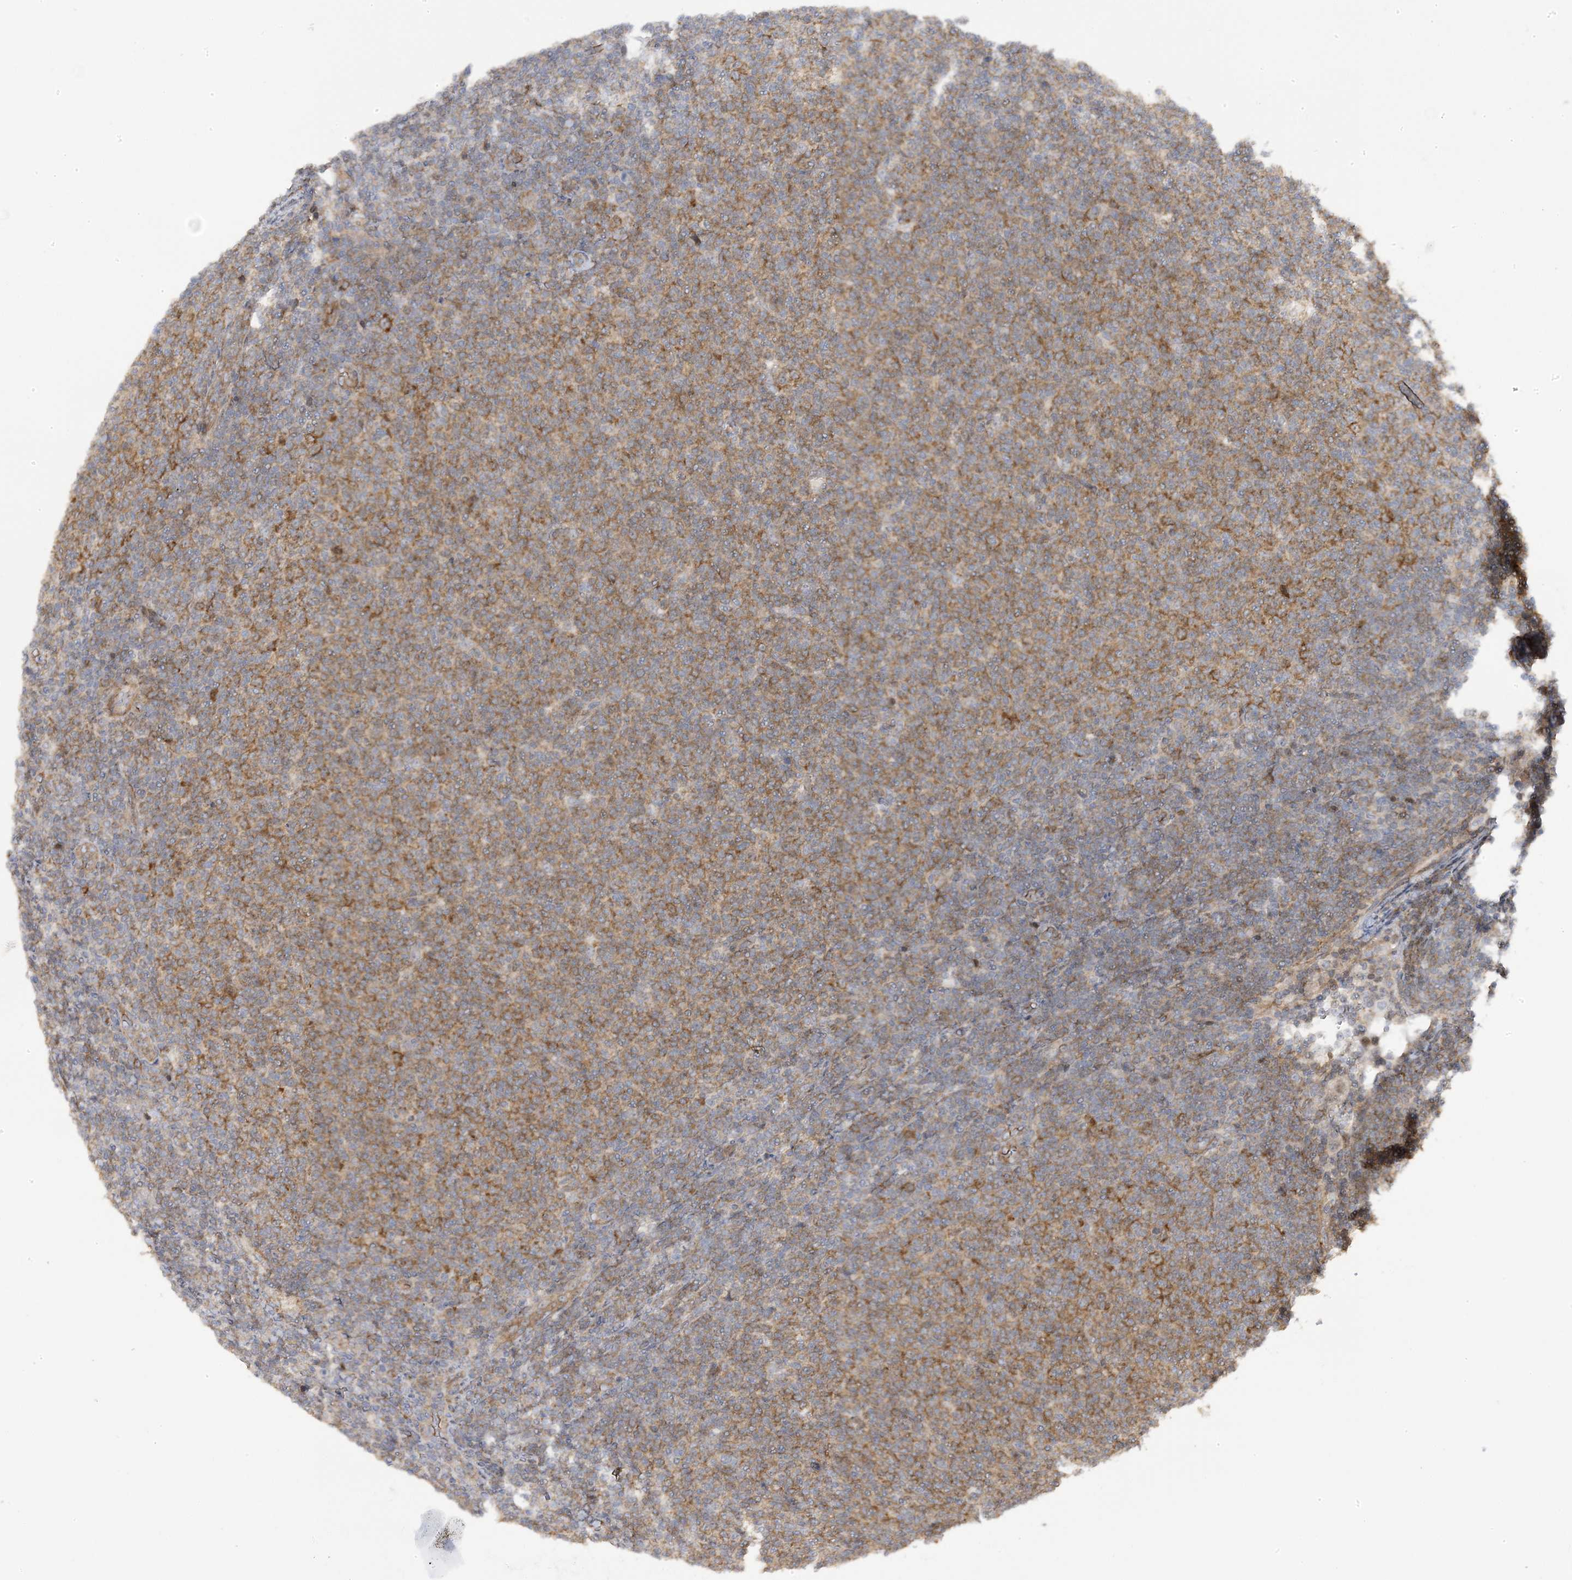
{"staining": {"intensity": "moderate", "quantity": "25%-75%", "location": "cytoplasmic/membranous"}, "tissue": "lymphoma", "cell_type": "Tumor cells", "image_type": "cancer", "snomed": [{"axis": "morphology", "description": "Malignant lymphoma, non-Hodgkin's type, Low grade"}, {"axis": "topography", "description": "Lymph node"}], "caption": "Low-grade malignant lymphoma, non-Hodgkin's type was stained to show a protein in brown. There is medium levels of moderate cytoplasmic/membranous positivity in about 25%-75% of tumor cells.", "gene": "MAP7D3", "patient": {"sex": "male", "age": 66}}